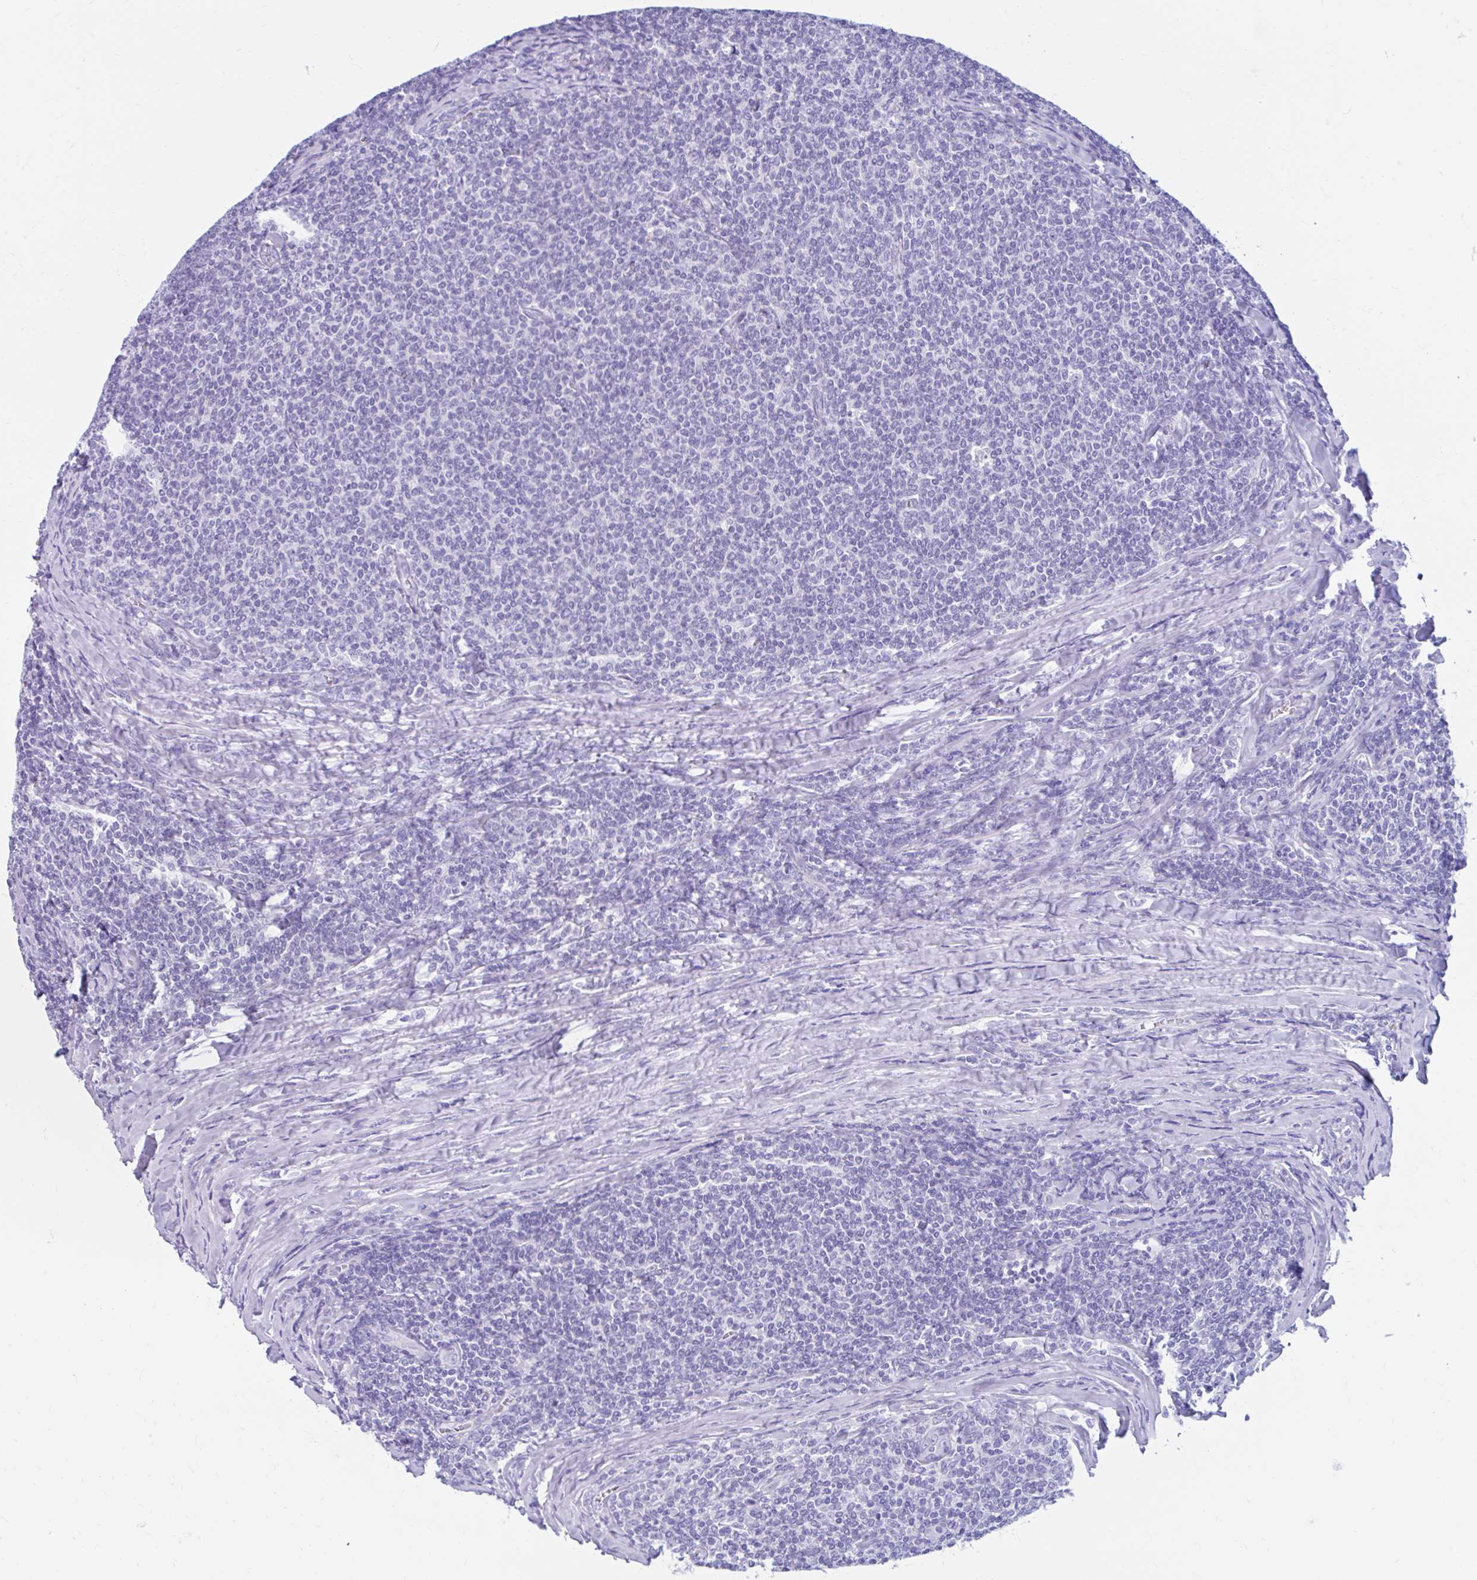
{"staining": {"intensity": "negative", "quantity": "none", "location": "none"}, "tissue": "lymphoma", "cell_type": "Tumor cells", "image_type": "cancer", "snomed": [{"axis": "morphology", "description": "Malignant lymphoma, non-Hodgkin's type, Low grade"}, {"axis": "topography", "description": "Lymph node"}], "caption": "Immunohistochemical staining of lymphoma demonstrates no significant staining in tumor cells. Nuclei are stained in blue.", "gene": "NSG2", "patient": {"sex": "male", "age": 52}}